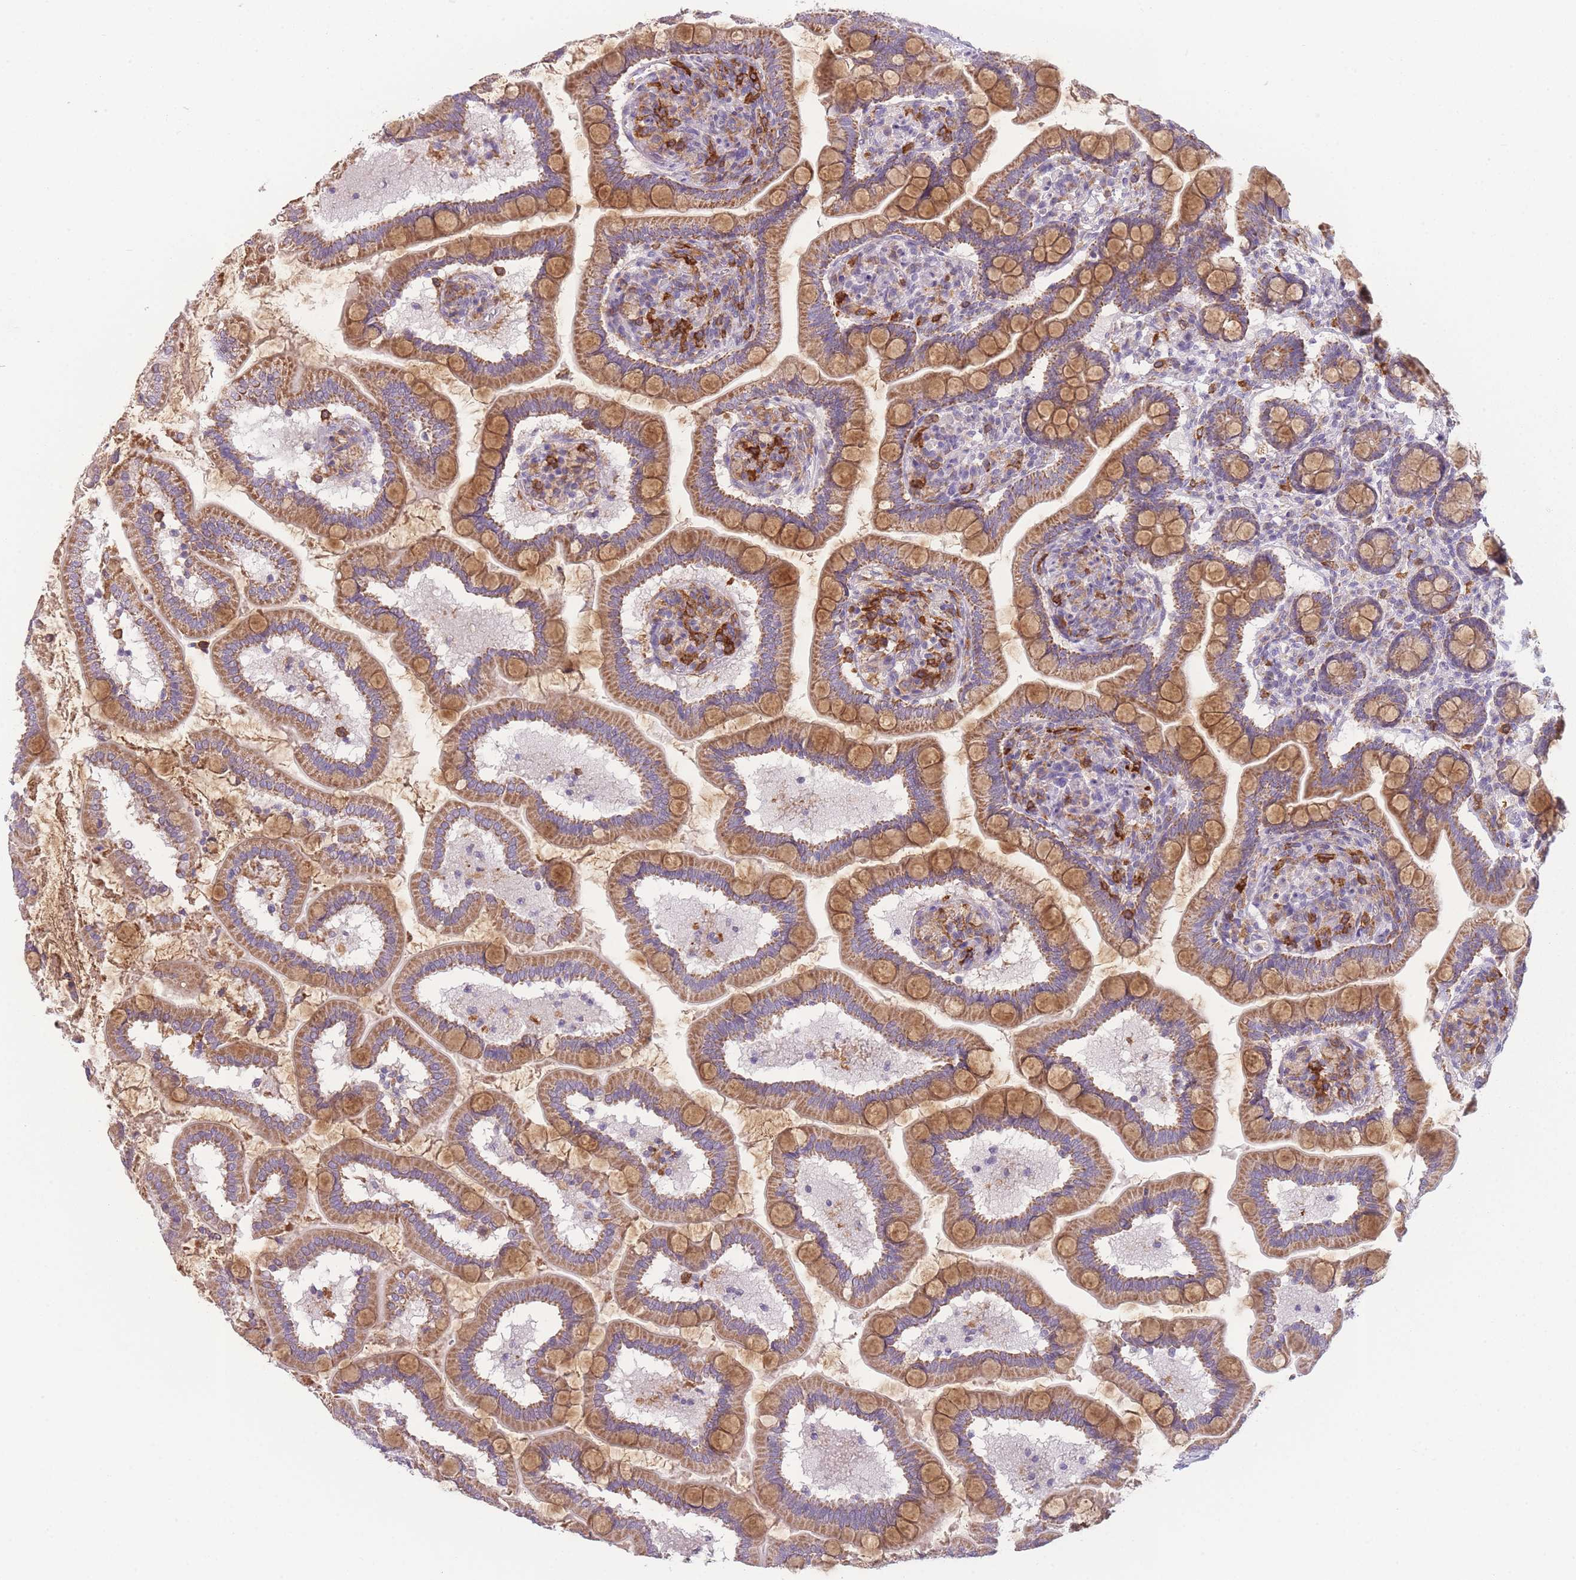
{"staining": {"intensity": "moderate", "quantity": ">75%", "location": "cytoplasmic/membranous"}, "tissue": "small intestine", "cell_type": "Glandular cells", "image_type": "normal", "snomed": [{"axis": "morphology", "description": "Normal tissue, NOS"}, {"axis": "topography", "description": "Small intestine"}], "caption": "IHC of normal human small intestine reveals medium levels of moderate cytoplasmic/membranous staining in approximately >75% of glandular cells.", "gene": "PRAM1", "patient": {"sex": "female", "age": 64}}